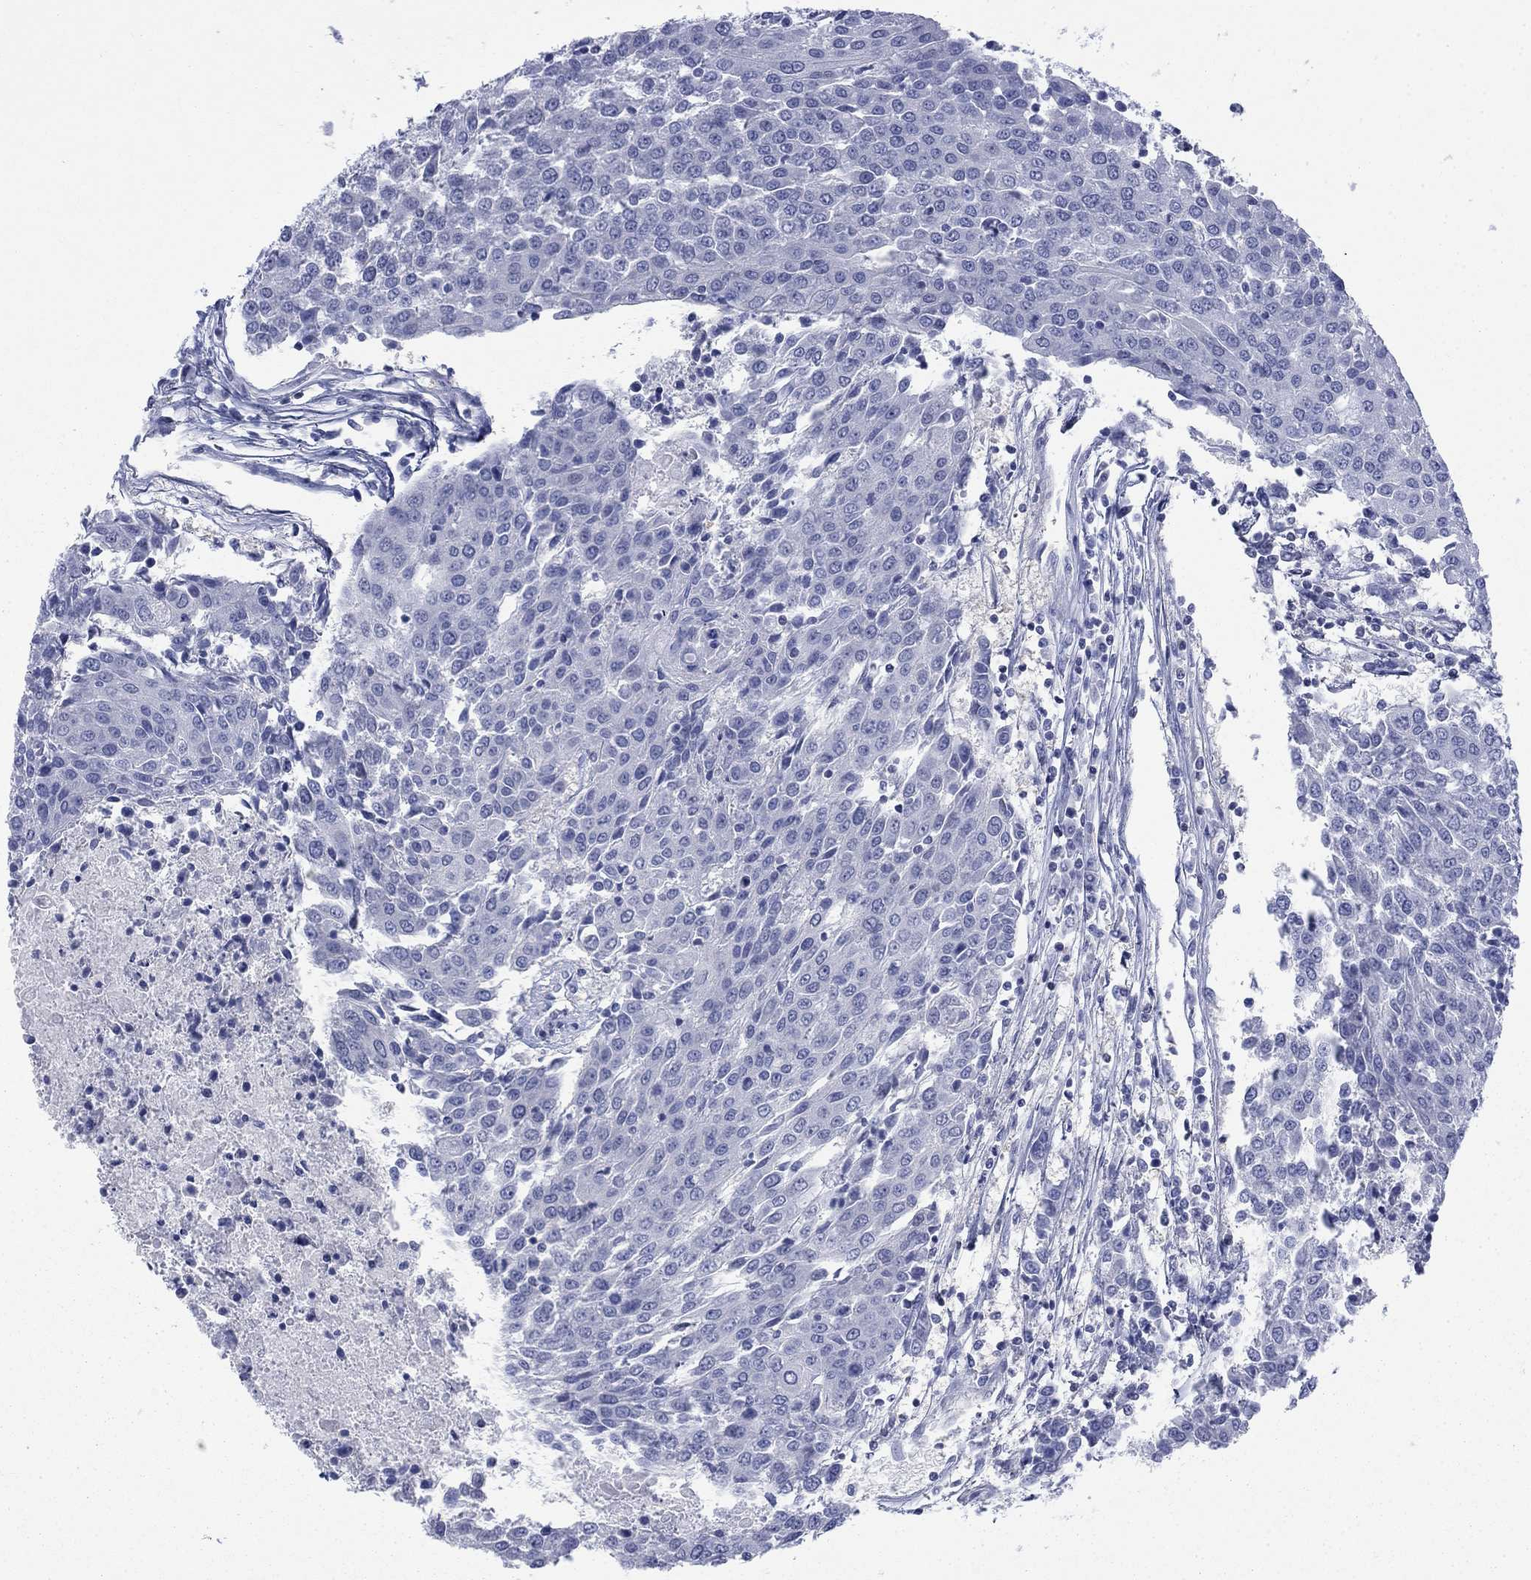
{"staining": {"intensity": "negative", "quantity": "none", "location": "none"}, "tissue": "urothelial cancer", "cell_type": "Tumor cells", "image_type": "cancer", "snomed": [{"axis": "morphology", "description": "Urothelial carcinoma, High grade"}, {"axis": "topography", "description": "Urinary bladder"}], "caption": "High-grade urothelial carcinoma was stained to show a protein in brown. There is no significant positivity in tumor cells.", "gene": "IGF2BP3", "patient": {"sex": "female", "age": 85}}